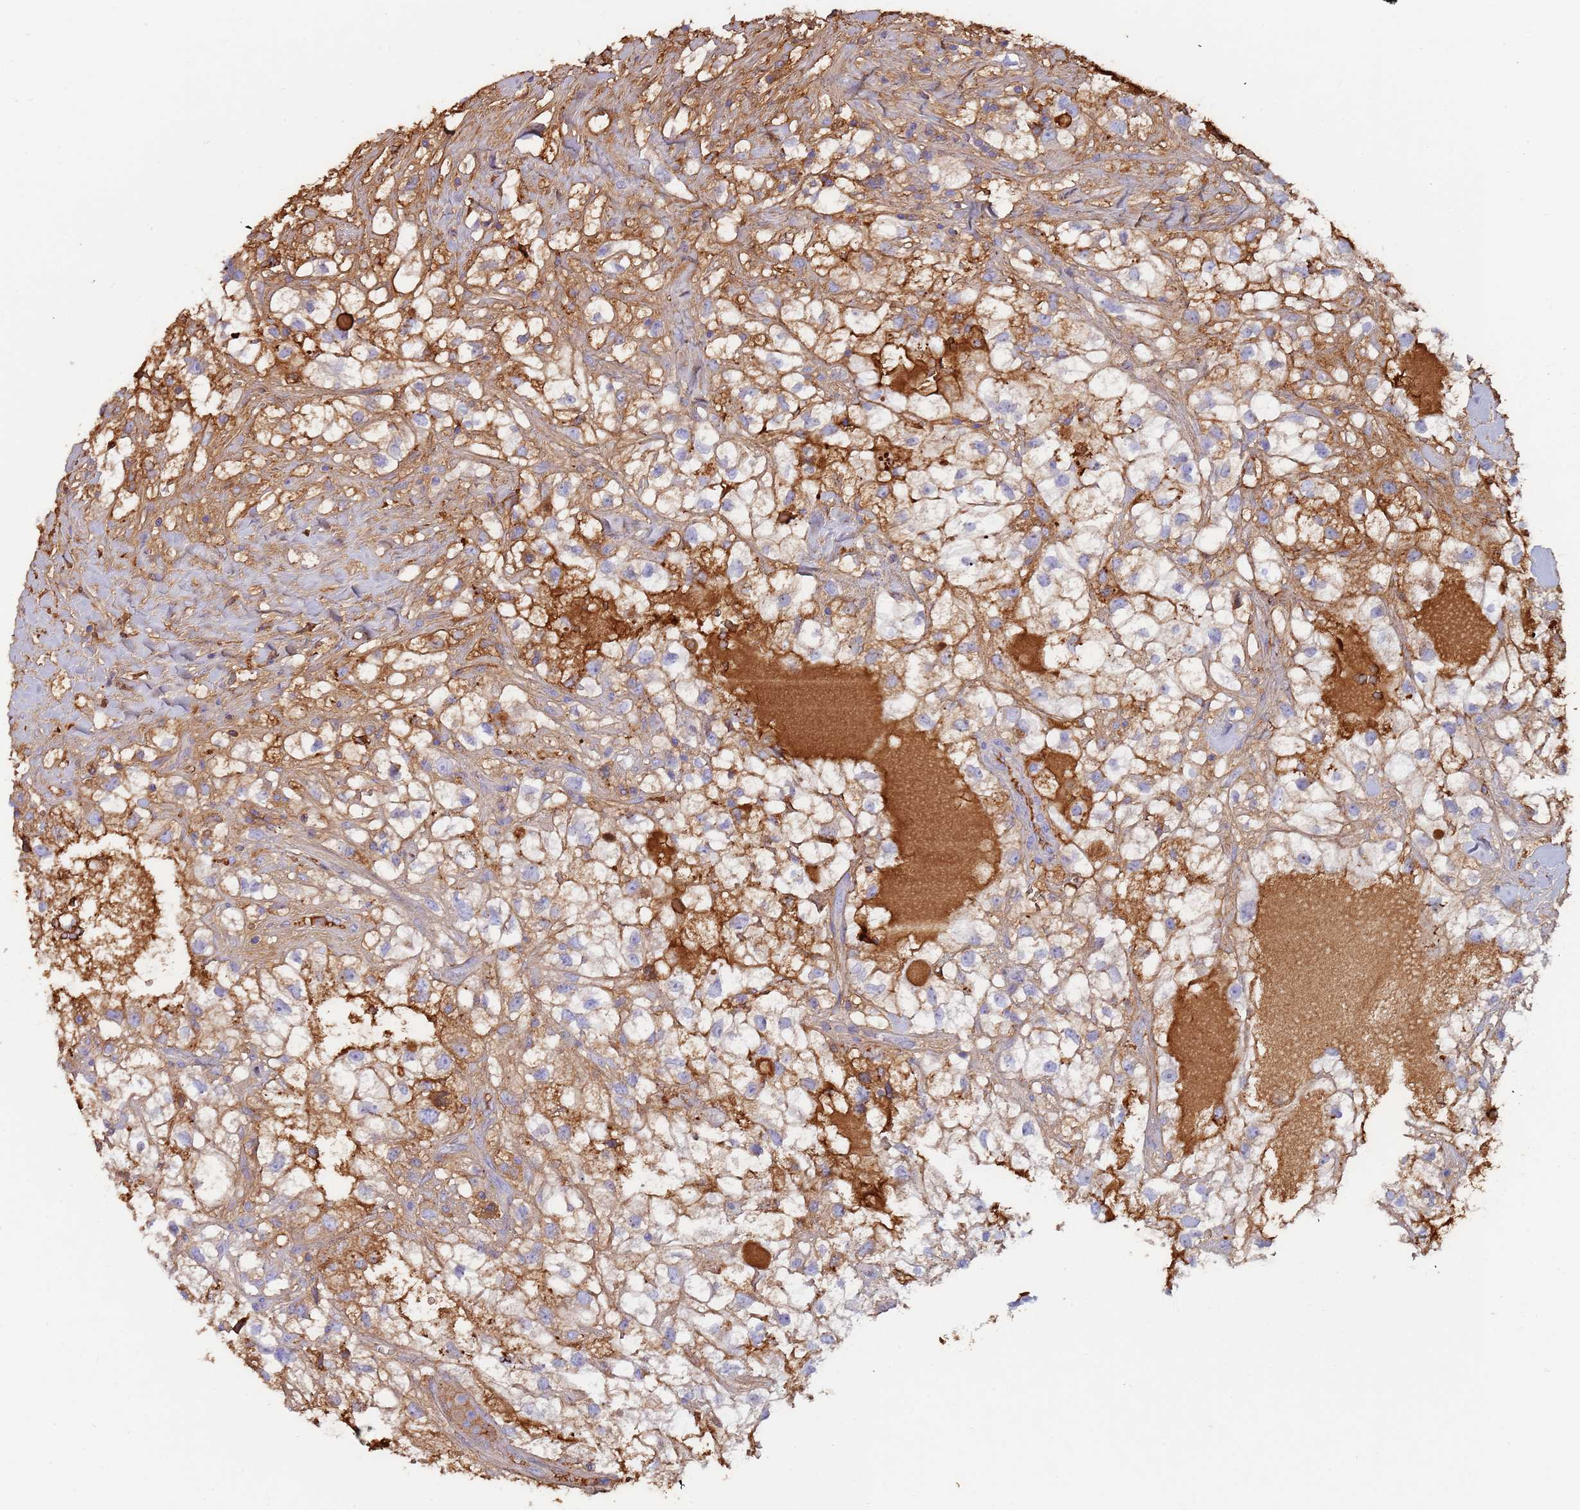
{"staining": {"intensity": "strong", "quantity": "<25%", "location": "cytoplasmic/membranous"}, "tissue": "renal cancer", "cell_type": "Tumor cells", "image_type": "cancer", "snomed": [{"axis": "morphology", "description": "Adenocarcinoma, NOS"}, {"axis": "topography", "description": "Kidney"}], "caption": "DAB (3,3'-diaminobenzidine) immunohistochemical staining of human renal cancer (adenocarcinoma) shows strong cytoplasmic/membranous protein positivity in about <25% of tumor cells. (DAB IHC with brightfield microscopy, high magnification).", "gene": "CYSLTR2", "patient": {"sex": "male", "age": 59}}